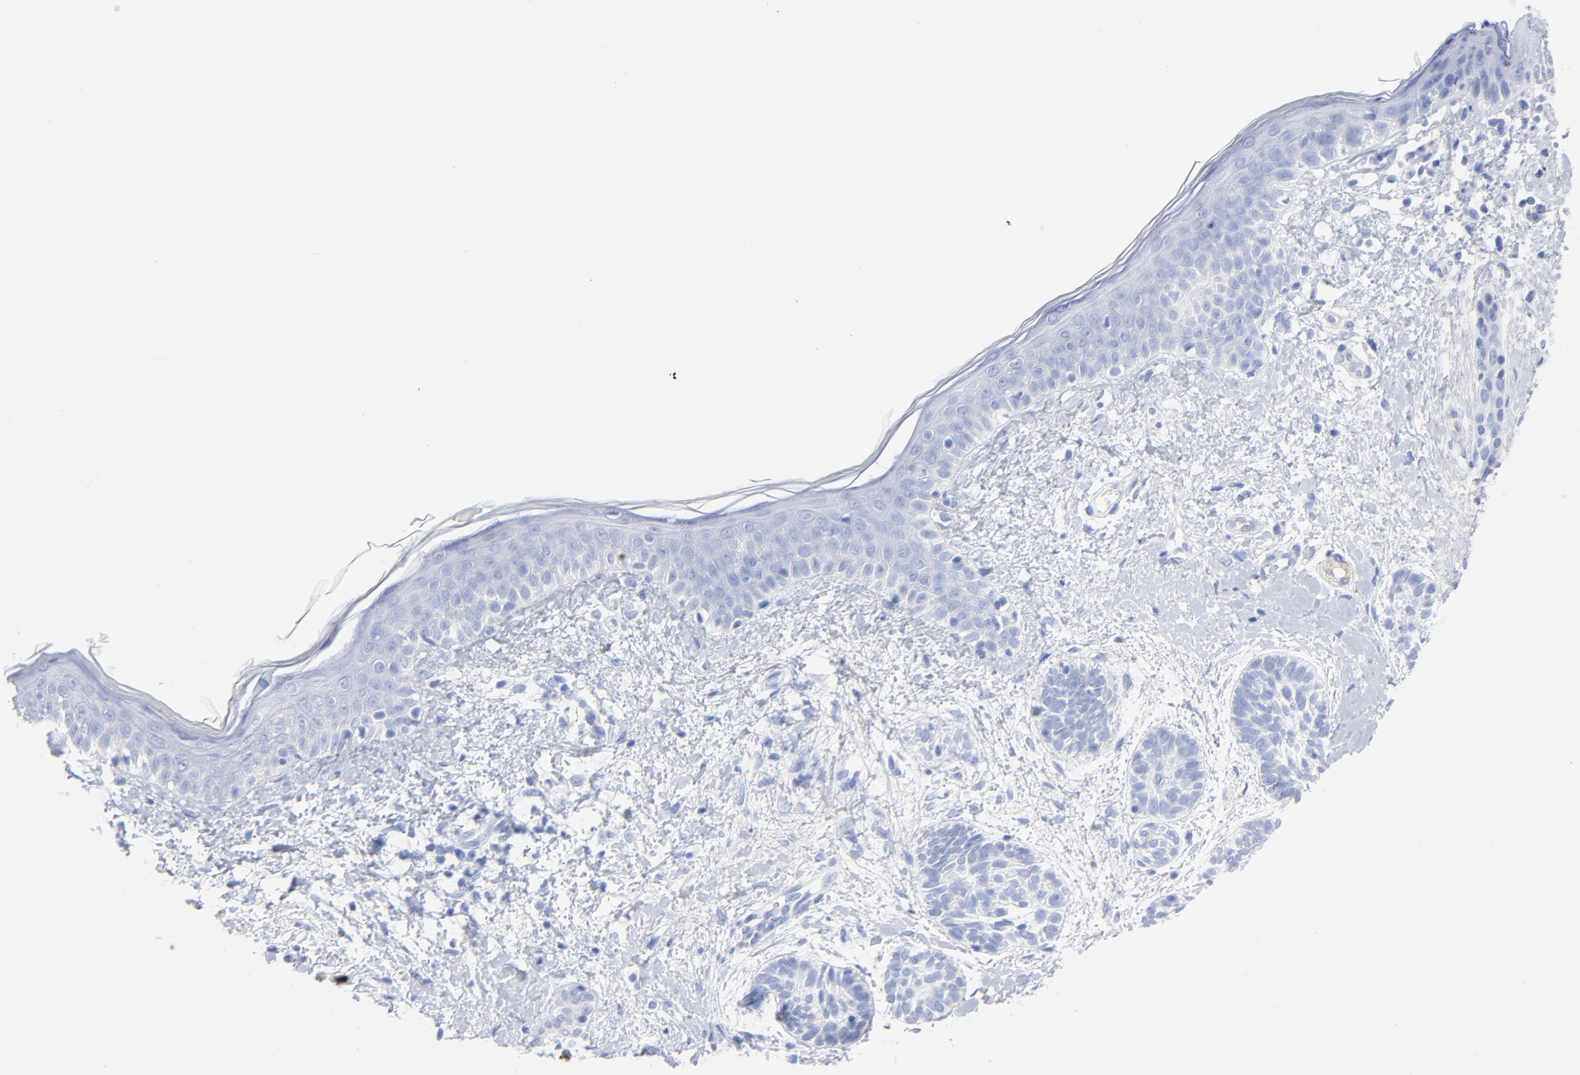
{"staining": {"intensity": "negative", "quantity": "none", "location": "none"}, "tissue": "skin cancer", "cell_type": "Tumor cells", "image_type": "cancer", "snomed": [{"axis": "morphology", "description": "Normal tissue, NOS"}, {"axis": "morphology", "description": "Basal cell carcinoma"}, {"axis": "topography", "description": "Skin"}], "caption": "A high-resolution histopathology image shows IHC staining of basal cell carcinoma (skin), which demonstrates no significant positivity in tumor cells.", "gene": "AGTR1", "patient": {"sex": "male", "age": 63}}